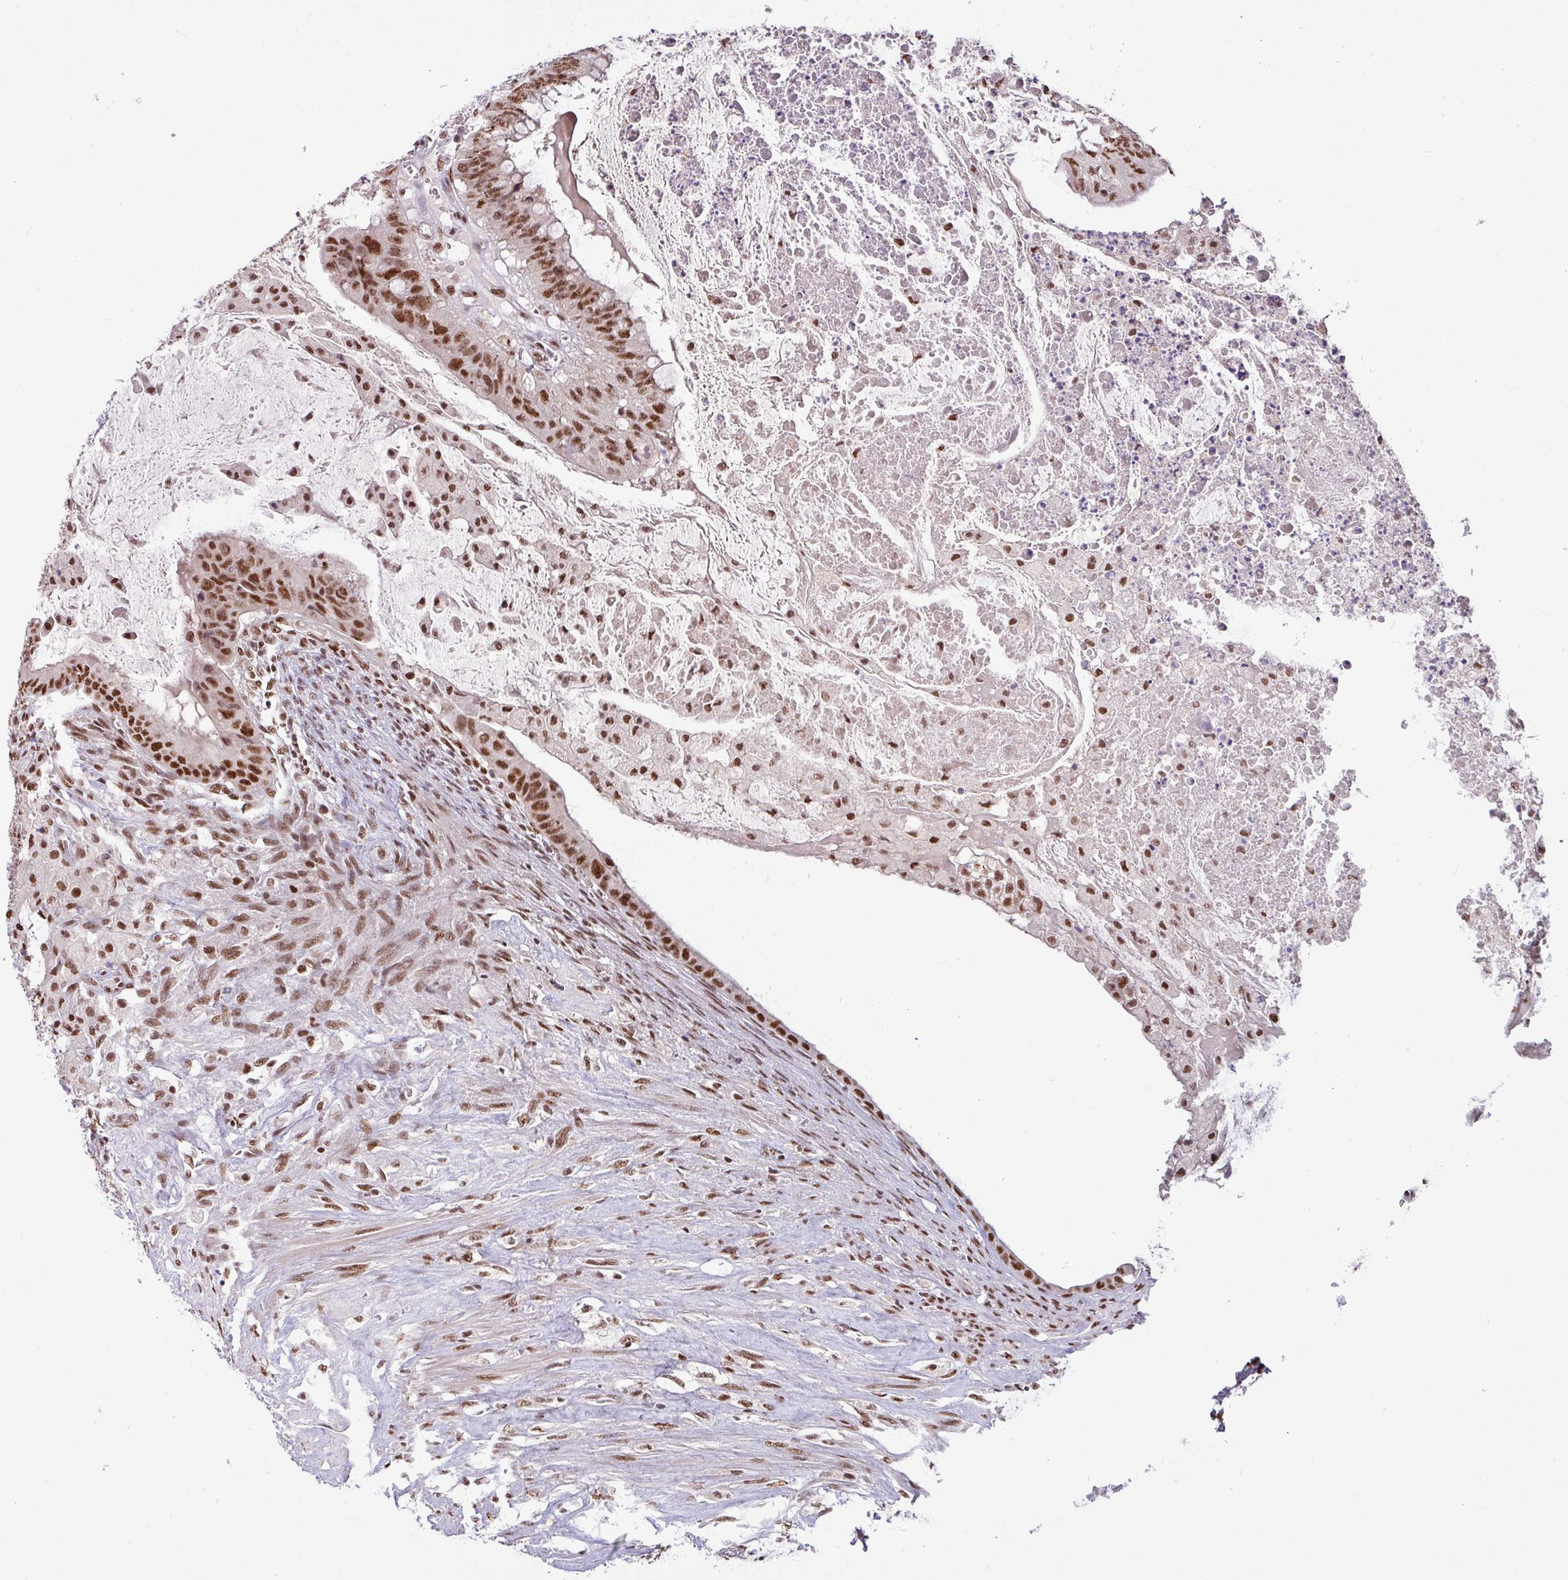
{"staining": {"intensity": "strong", "quantity": ">75%", "location": "nuclear"}, "tissue": "colorectal cancer", "cell_type": "Tumor cells", "image_type": "cancer", "snomed": [{"axis": "morphology", "description": "Adenocarcinoma, NOS"}, {"axis": "topography", "description": "Rectum"}], "caption": "A photomicrograph showing strong nuclear expression in about >75% of tumor cells in adenocarcinoma (colorectal), as visualized by brown immunohistochemical staining.", "gene": "TDG", "patient": {"sex": "male", "age": 78}}